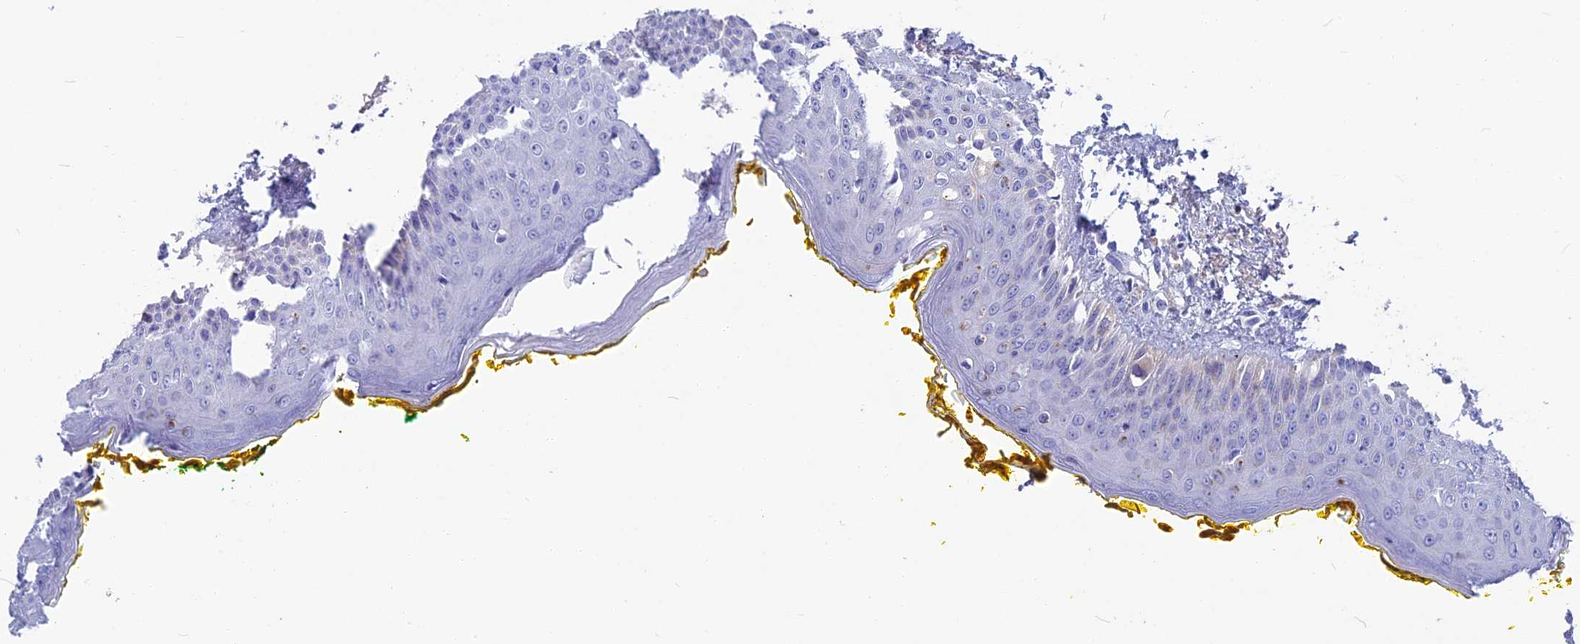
{"staining": {"intensity": "negative", "quantity": "none", "location": "none"}, "tissue": "oral mucosa", "cell_type": "Squamous epithelial cells", "image_type": "normal", "snomed": [{"axis": "morphology", "description": "Normal tissue, NOS"}, {"axis": "topography", "description": "Oral tissue"}], "caption": "Oral mucosa was stained to show a protein in brown. There is no significant staining in squamous epithelial cells. (Brightfield microscopy of DAB (3,3'-diaminobenzidine) IHC at high magnification).", "gene": "SNAP91", "patient": {"sex": "female", "age": 70}}